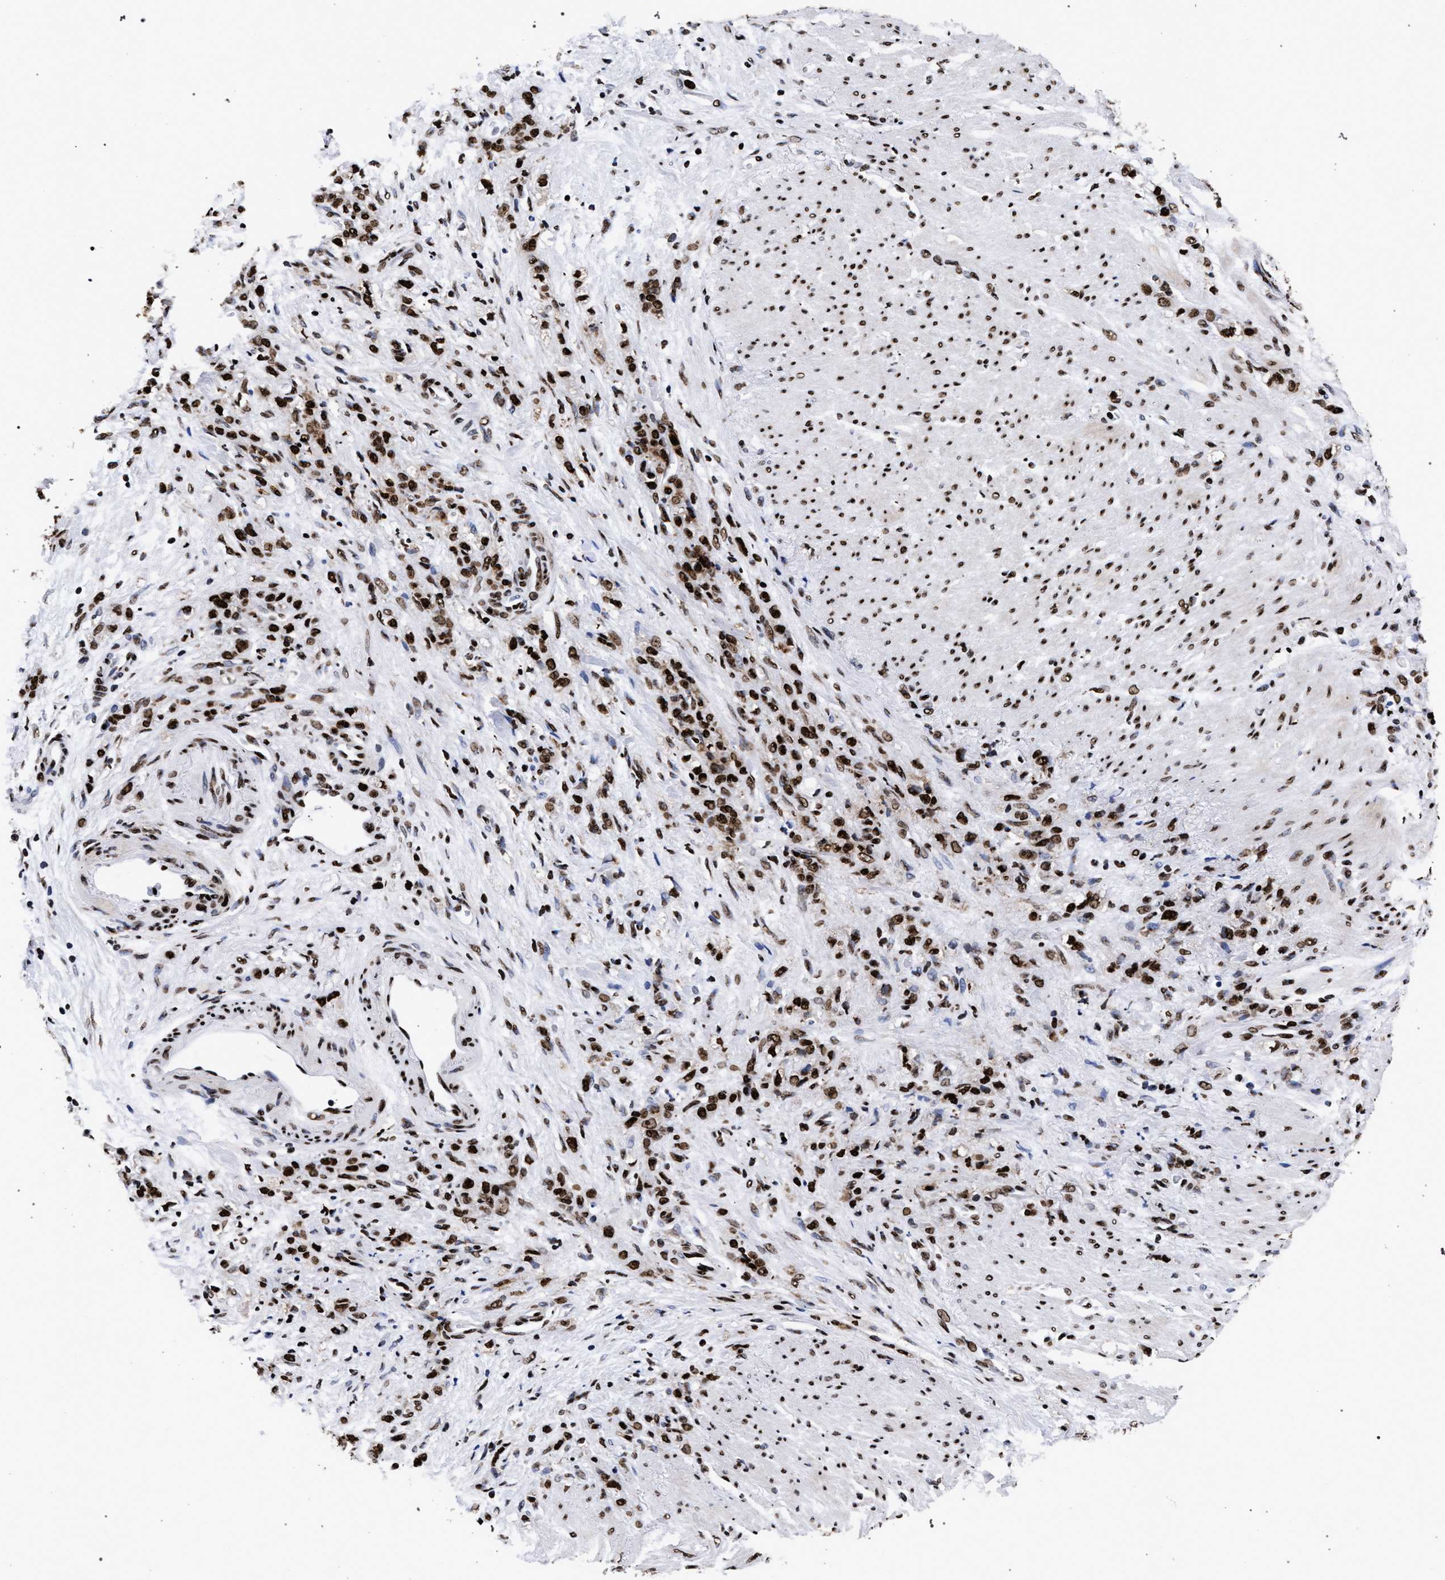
{"staining": {"intensity": "moderate", "quantity": ">75%", "location": "nuclear"}, "tissue": "stomach cancer", "cell_type": "Tumor cells", "image_type": "cancer", "snomed": [{"axis": "morphology", "description": "Adenocarcinoma, NOS"}, {"axis": "topography", "description": "Stomach"}], "caption": "DAB immunohistochemical staining of human adenocarcinoma (stomach) demonstrates moderate nuclear protein positivity in approximately >75% of tumor cells.", "gene": "HNRNPA1", "patient": {"sex": "male", "age": 82}}